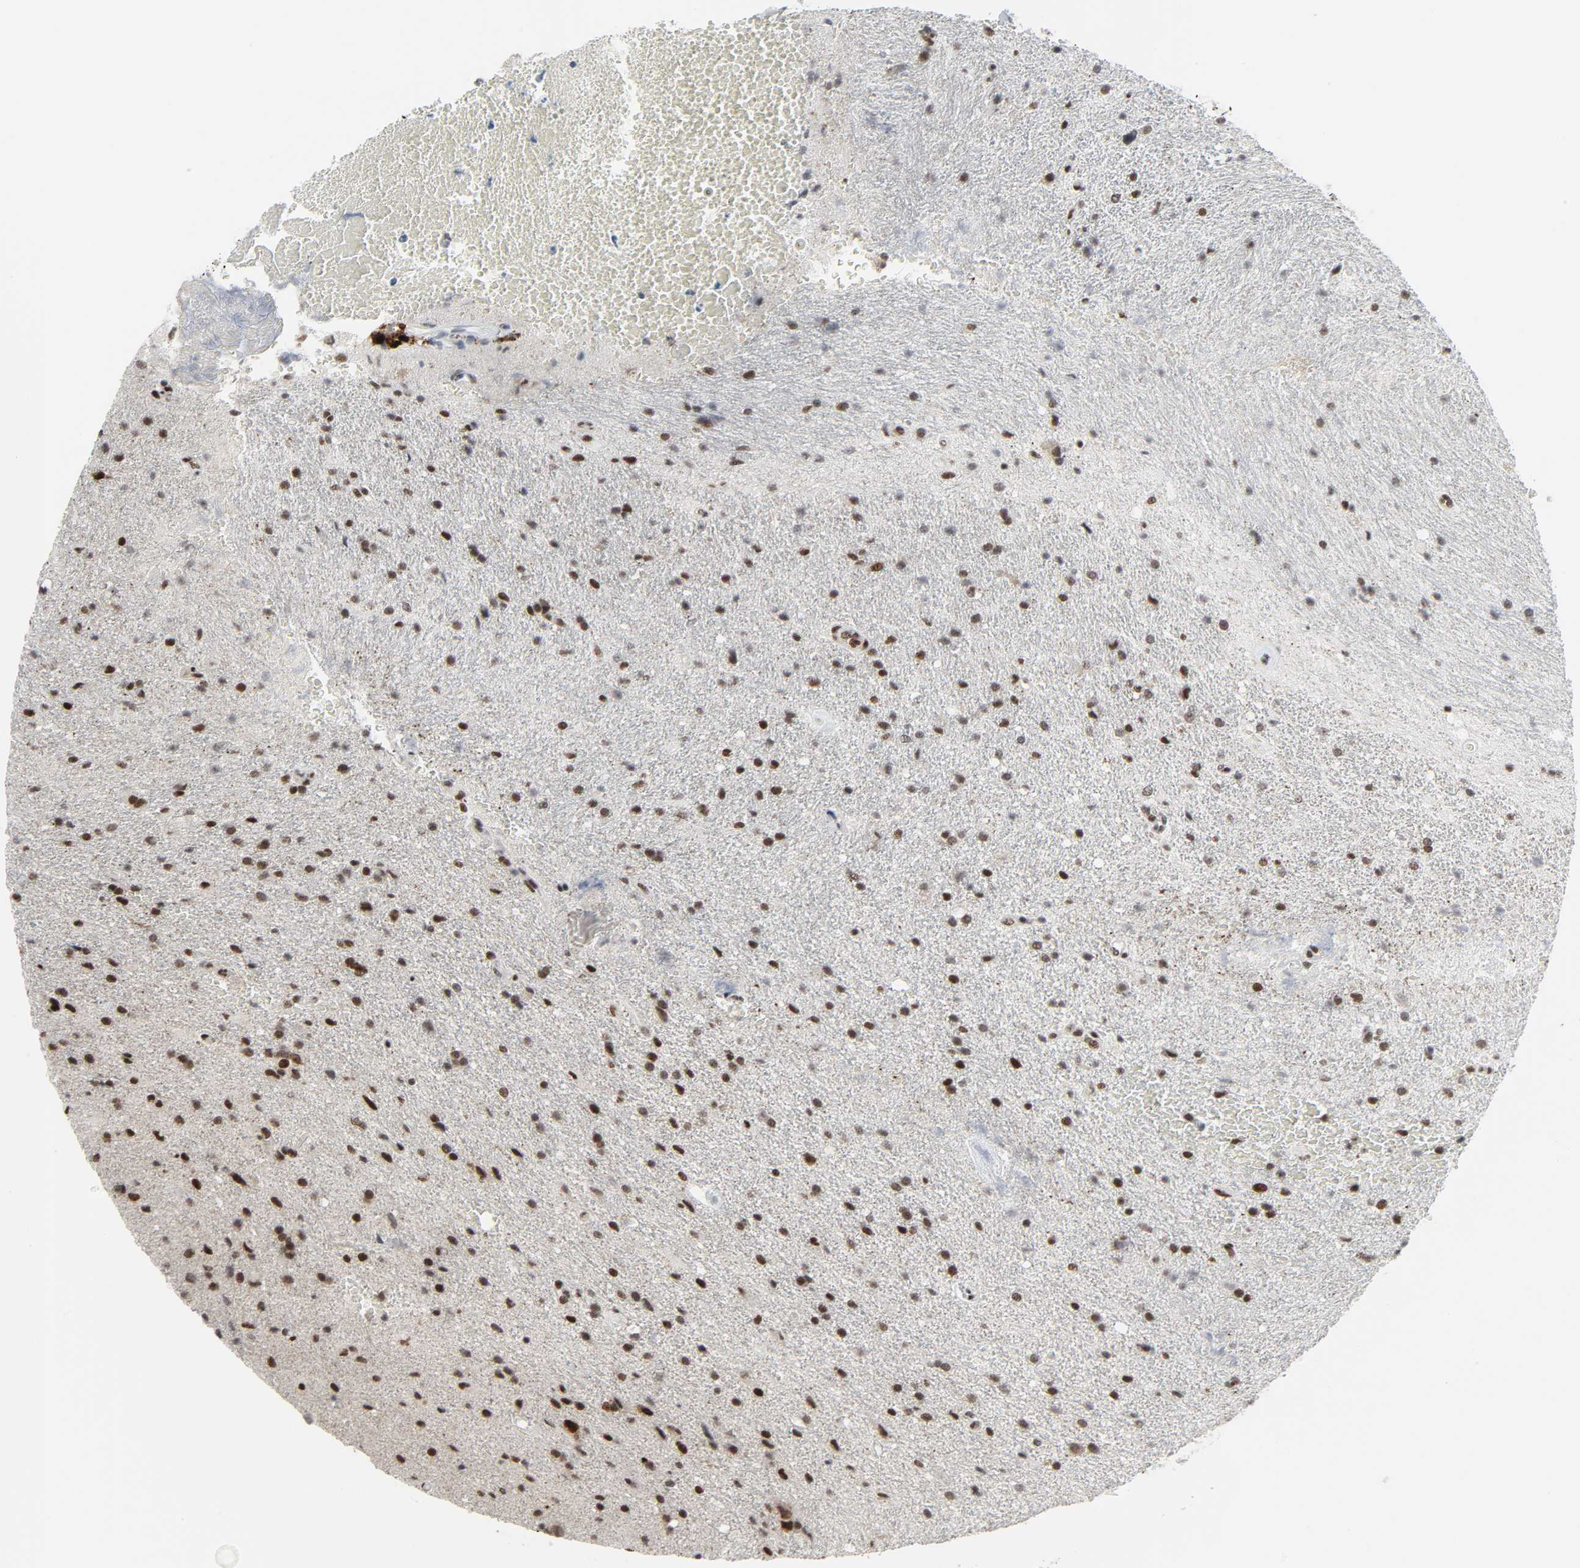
{"staining": {"intensity": "strong", "quantity": ">75%", "location": "nuclear"}, "tissue": "glioma", "cell_type": "Tumor cells", "image_type": "cancer", "snomed": [{"axis": "morphology", "description": "Normal tissue, NOS"}, {"axis": "morphology", "description": "Glioma, malignant, High grade"}, {"axis": "topography", "description": "Cerebral cortex"}], "caption": "Protein expression by IHC exhibits strong nuclear staining in about >75% of tumor cells in glioma.", "gene": "CDK7", "patient": {"sex": "male", "age": 56}}